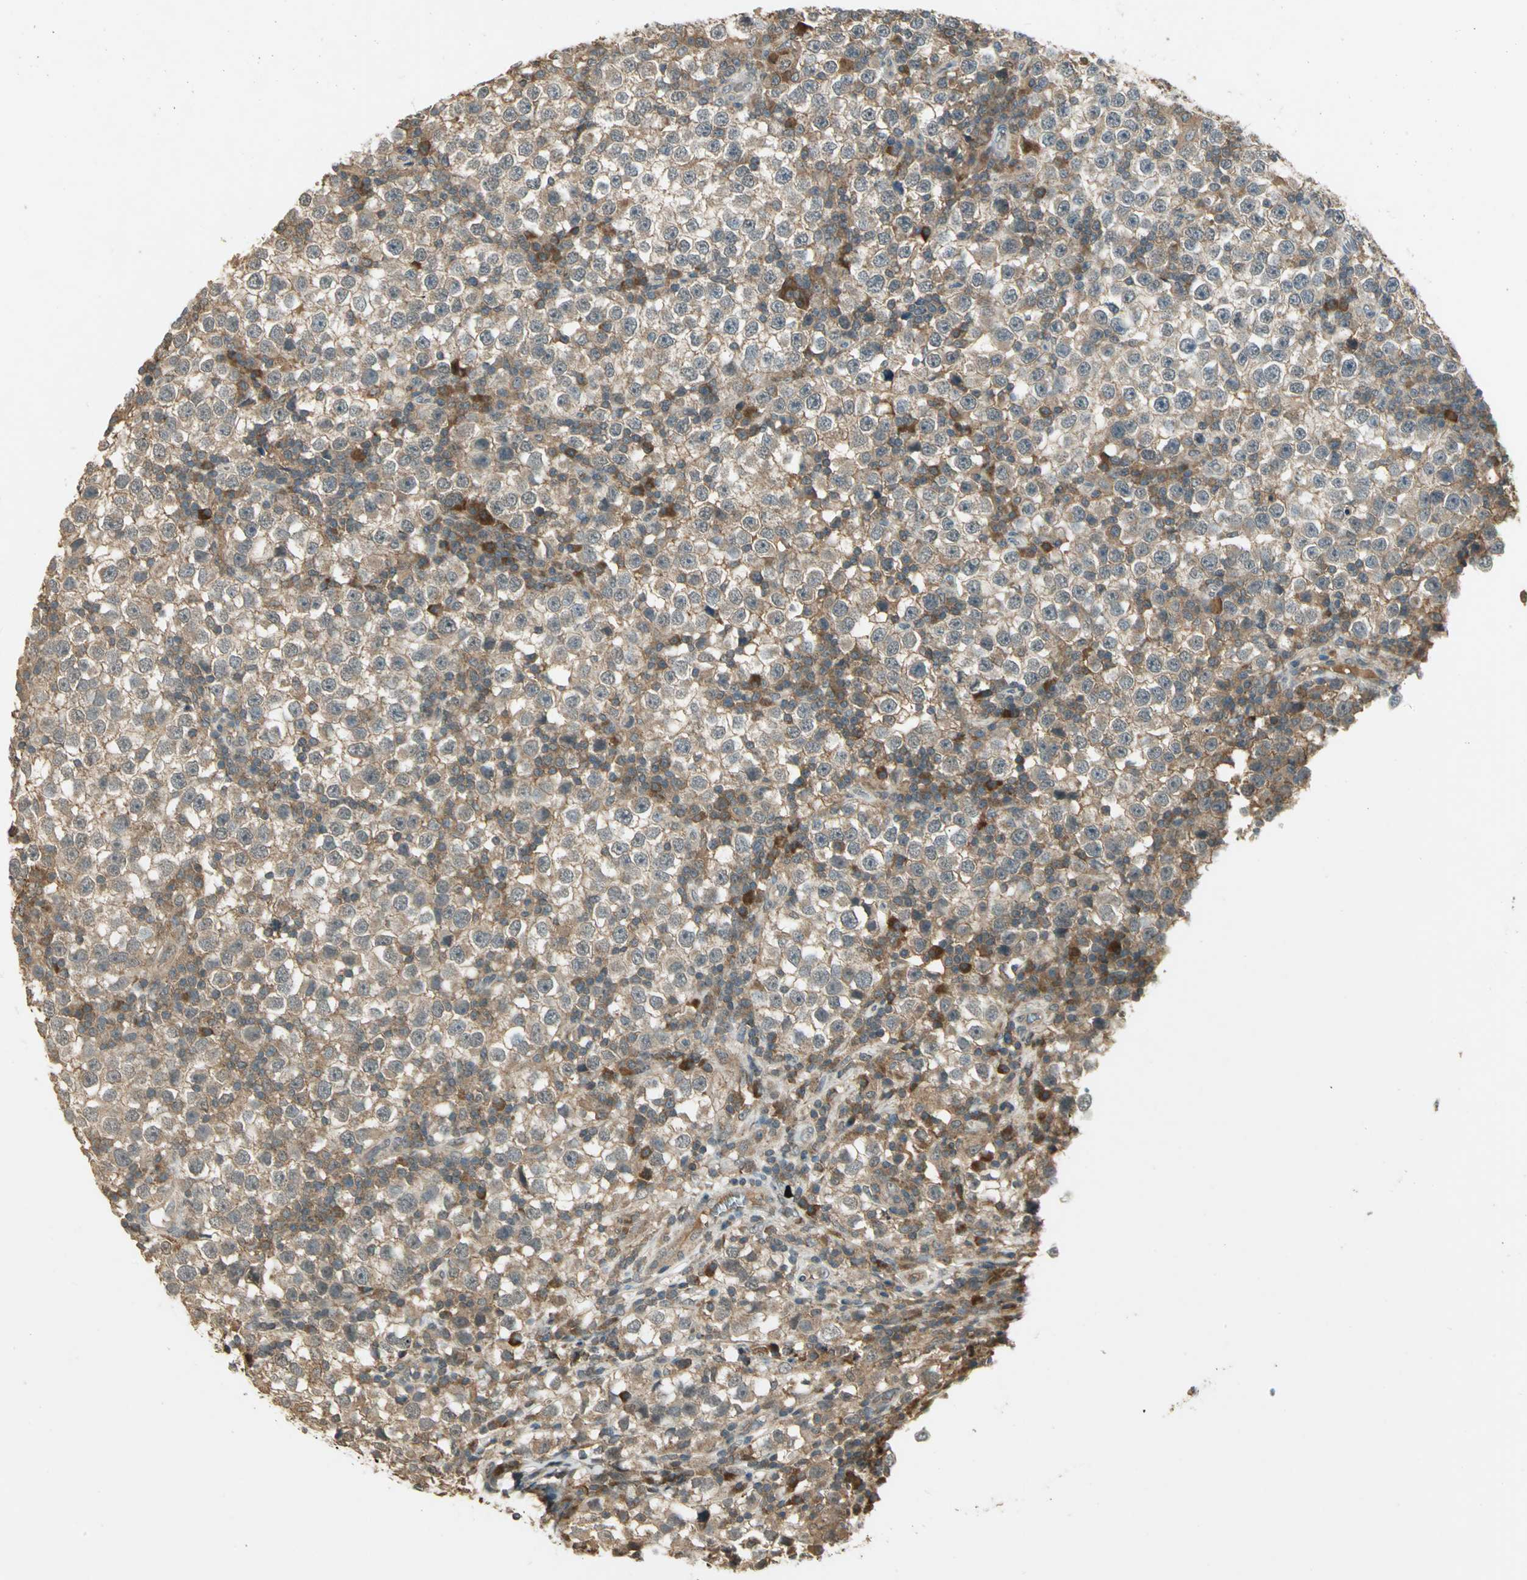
{"staining": {"intensity": "weak", "quantity": ">75%", "location": "cytoplasmic/membranous"}, "tissue": "testis cancer", "cell_type": "Tumor cells", "image_type": "cancer", "snomed": [{"axis": "morphology", "description": "Seminoma, NOS"}, {"axis": "topography", "description": "Testis"}], "caption": "DAB immunohistochemical staining of human testis cancer exhibits weak cytoplasmic/membranous protein expression in approximately >75% of tumor cells.", "gene": "KEAP1", "patient": {"sex": "male", "age": 65}}